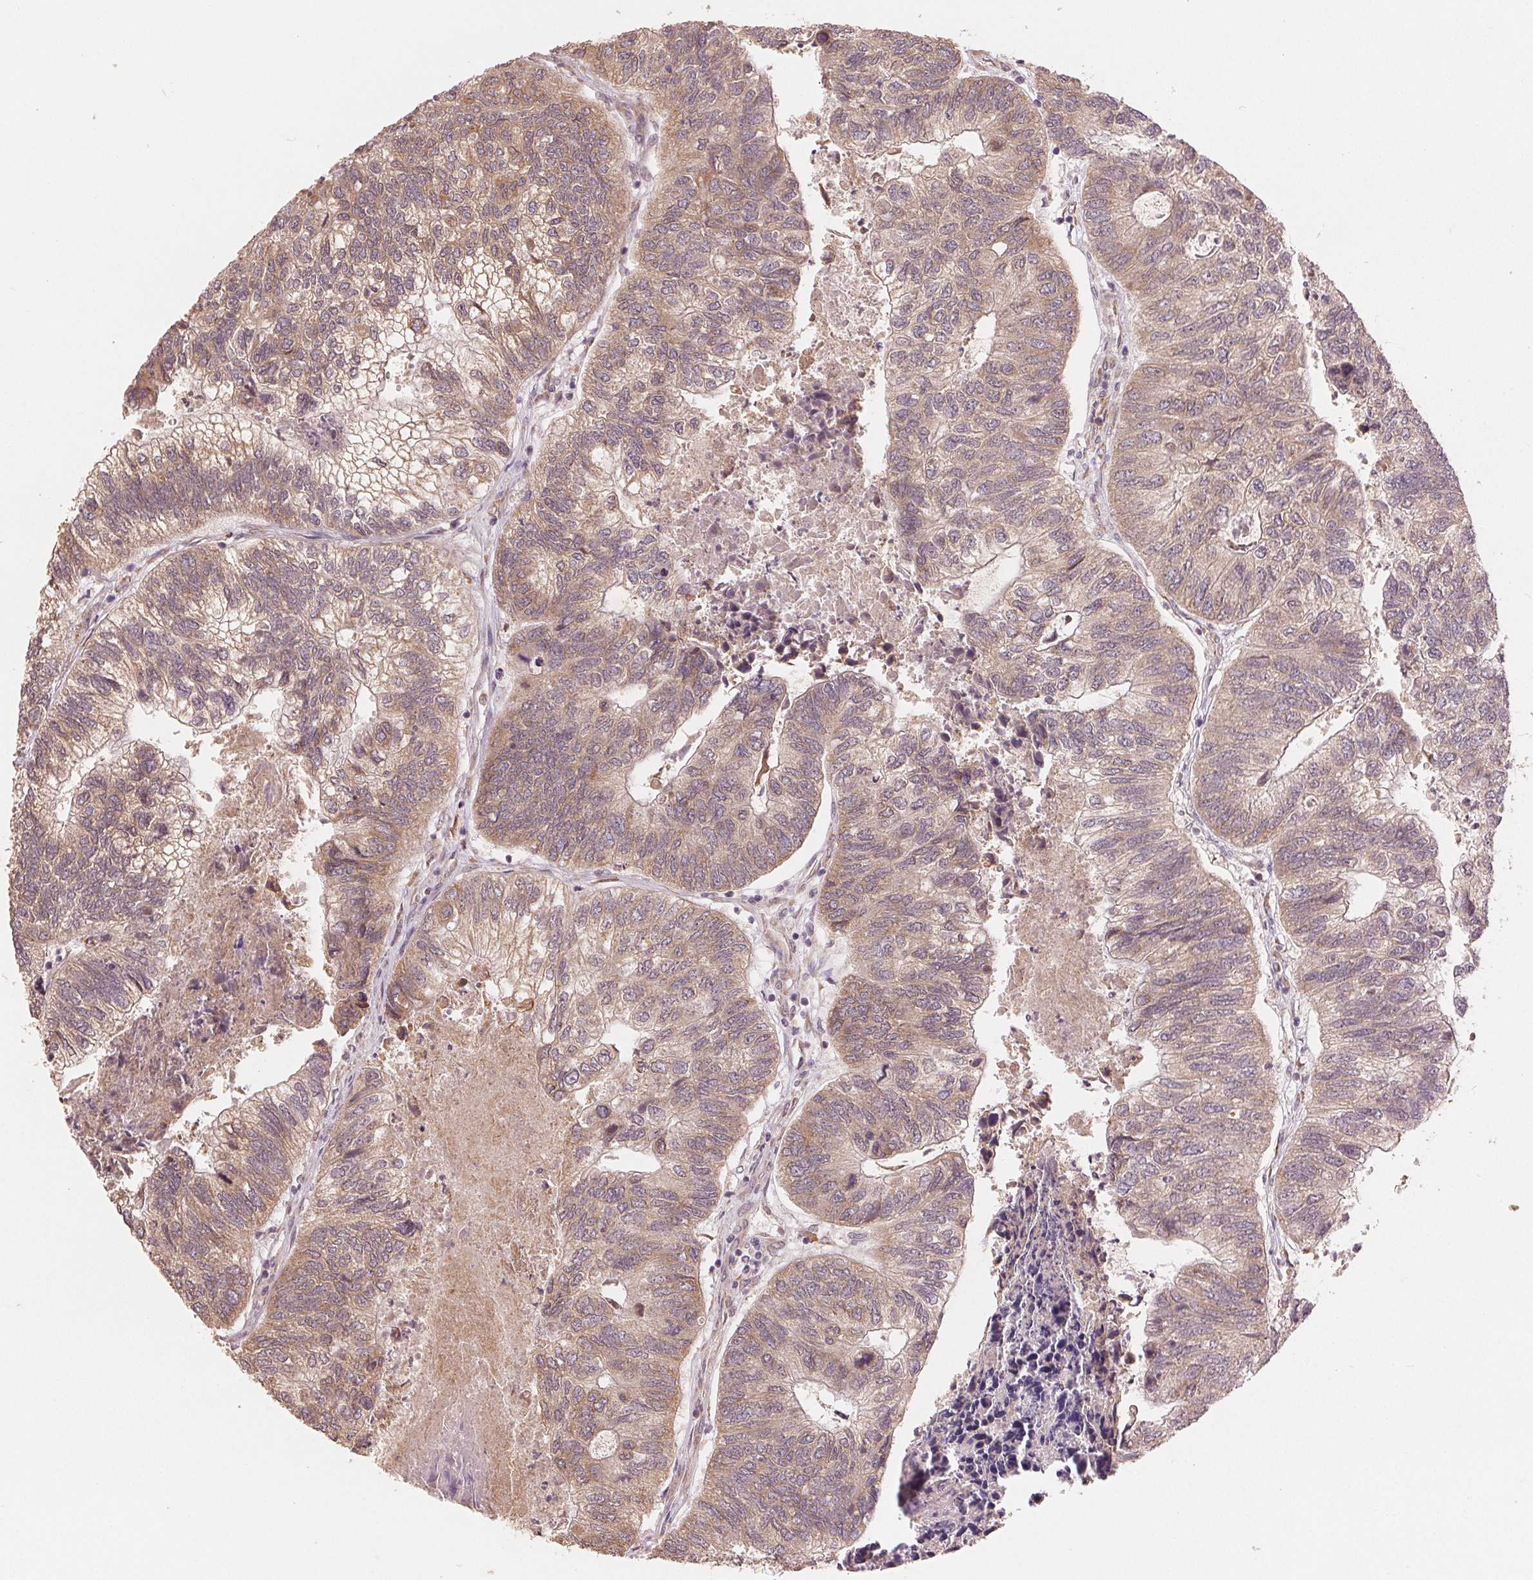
{"staining": {"intensity": "moderate", "quantity": ">75%", "location": "cytoplasmic/membranous"}, "tissue": "colorectal cancer", "cell_type": "Tumor cells", "image_type": "cancer", "snomed": [{"axis": "morphology", "description": "Adenocarcinoma, NOS"}, {"axis": "topography", "description": "Colon"}], "caption": "Colorectal cancer (adenocarcinoma) was stained to show a protein in brown. There is medium levels of moderate cytoplasmic/membranous staining in approximately >75% of tumor cells.", "gene": "SLC20A1", "patient": {"sex": "female", "age": 67}}